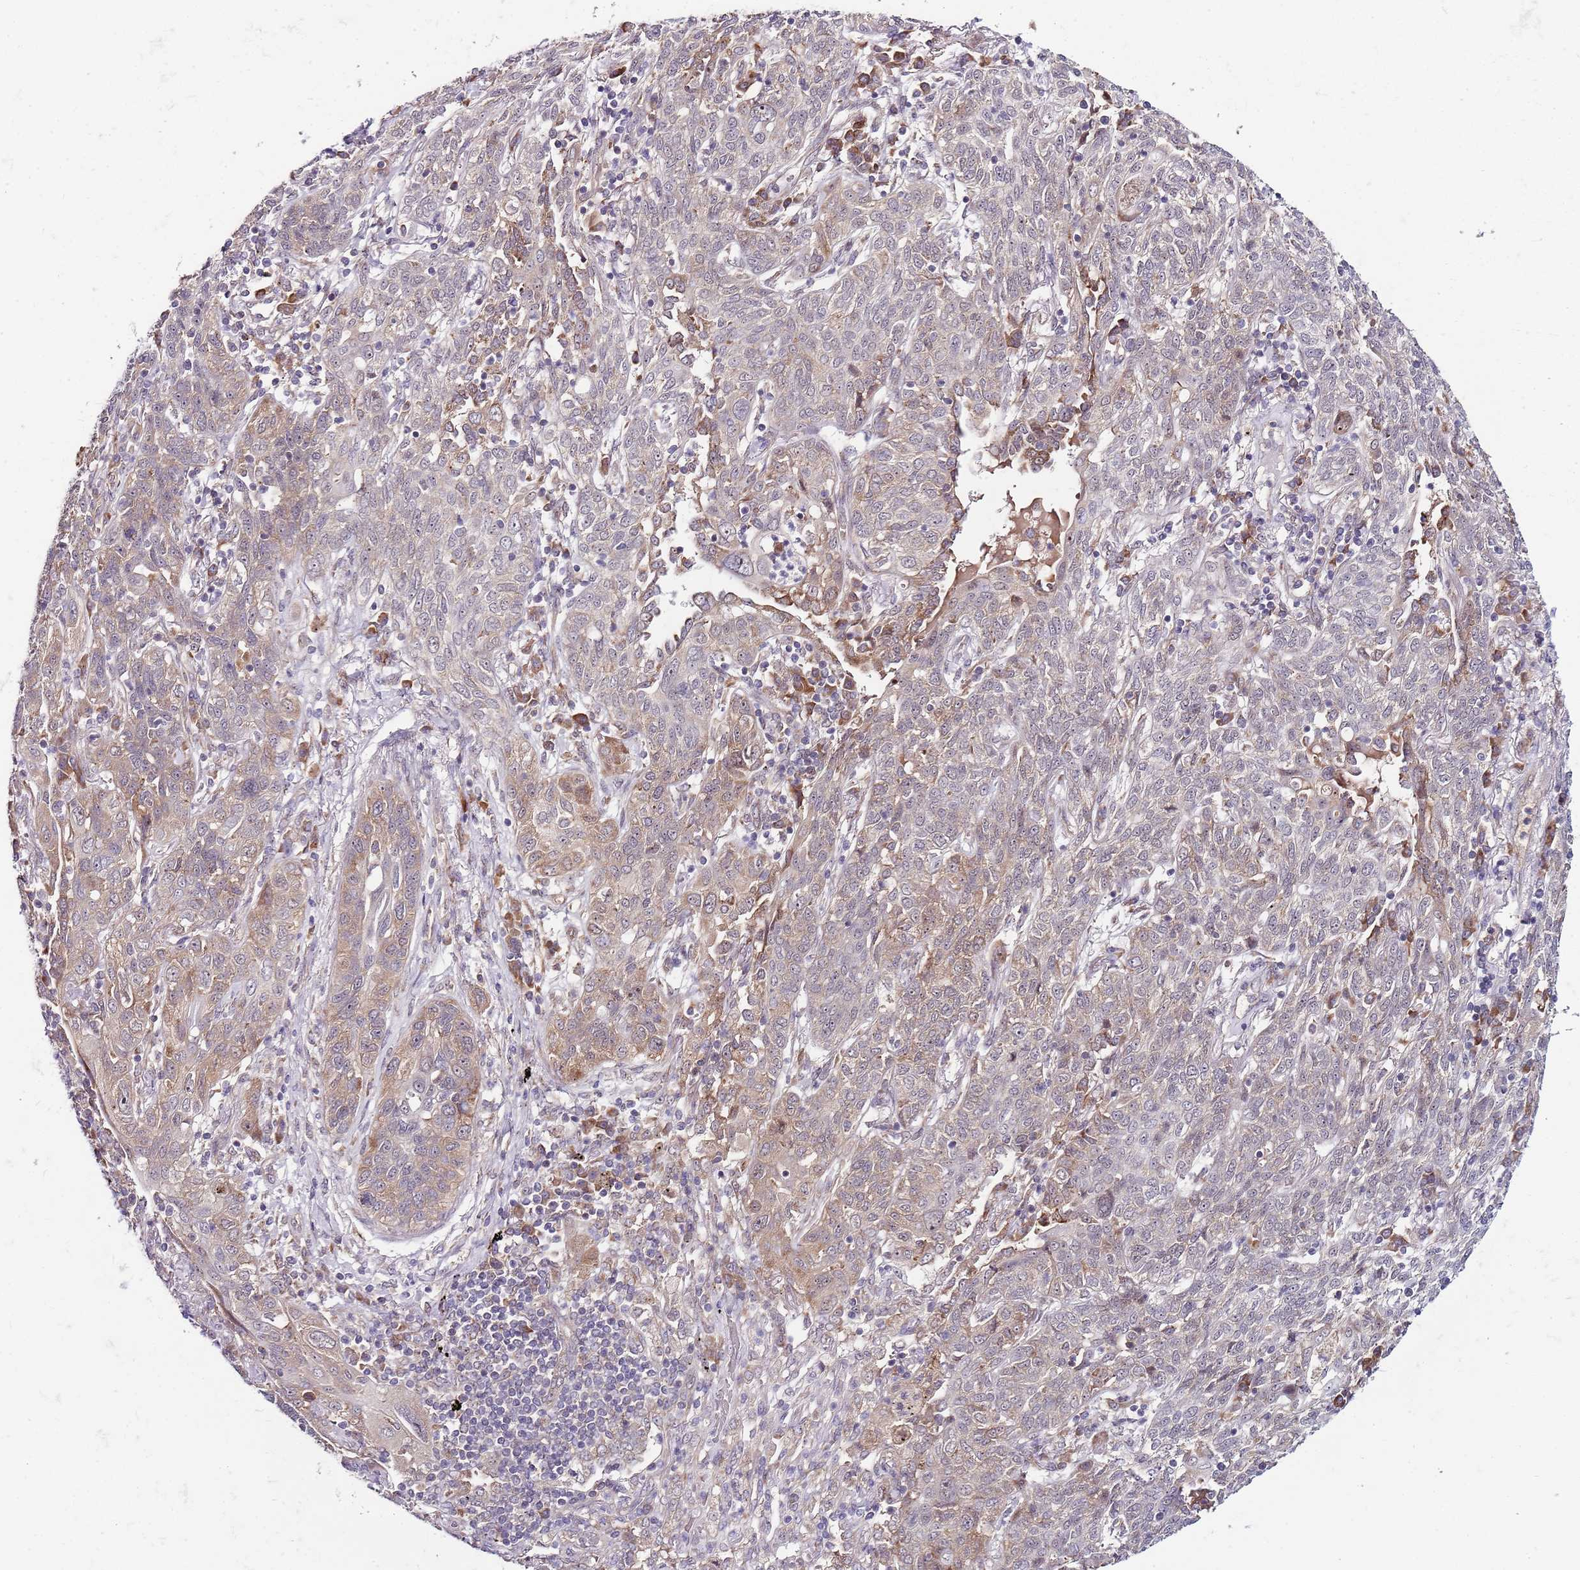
{"staining": {"intensity": "moderate", "quantity": "<25%", "location": "cytoplasmic/membranous,nuclear"}, "tissue": "lung cancer", "cell_type": "Tumor cells", "image_type": "cancer", "snomed": [{"axis": "morphology", "description": "Squamous cell carcinoma, NOS"}, {"axis": "topography", "description": "Lung"}], "caption": "Immunohistochemistry (IHC) (DAB) staining of lung cancer (squamous cell carcinoma) exhibits moderate cytoplasmic/membranous and nuclear protein expression in about <25% of tumor cells. The staining is performed using DAB (3,3'-diaminobenzidine) brown chromogen to label protein expression. The nuclei are counter-stained blue using hematoxylin.", "gene": "FBXL22", "patient": {"sex": "female", "age": 70}}